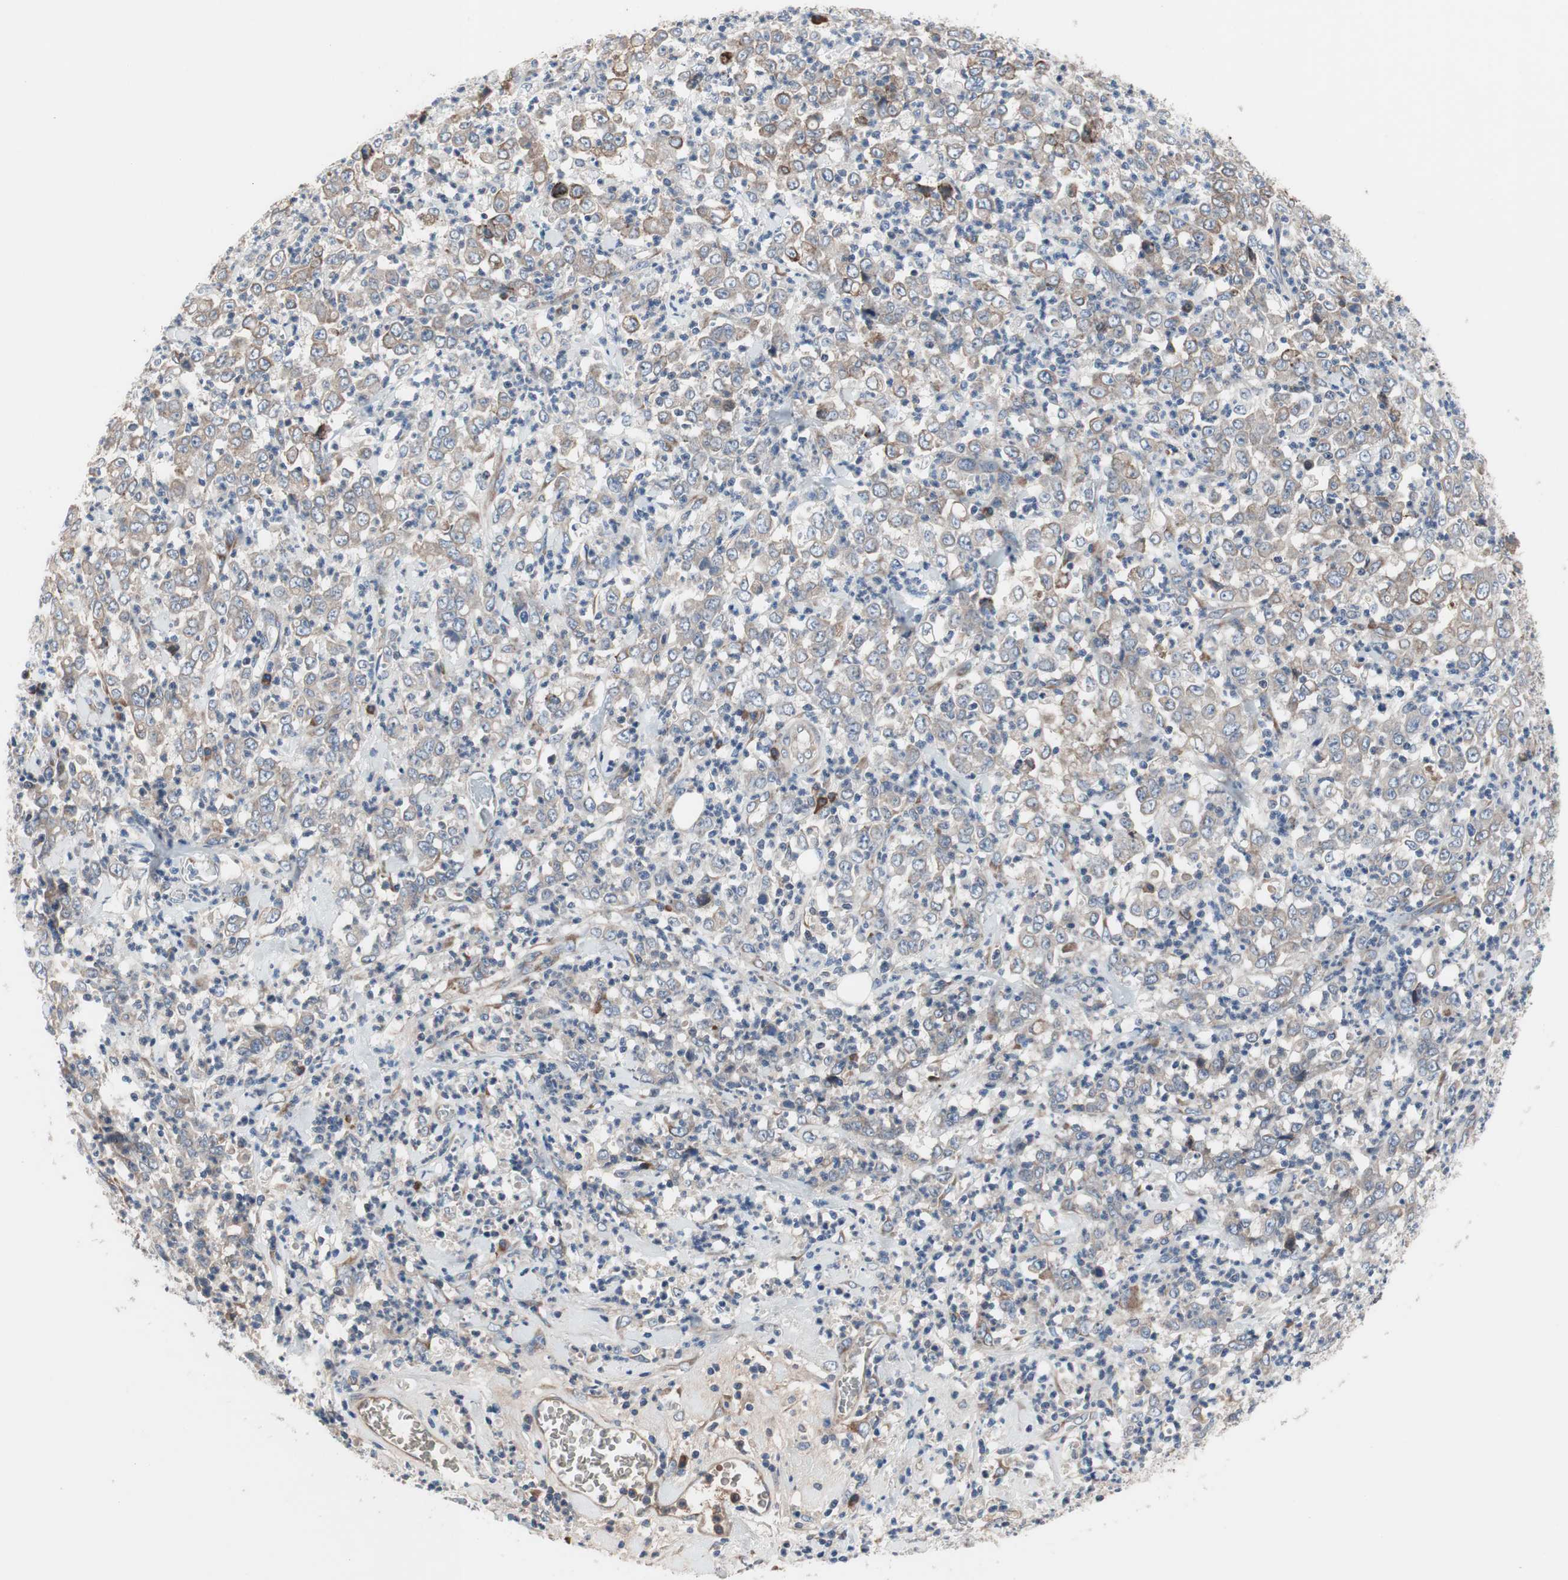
{"staining": {"intensity": "weak", "quantity": ">75%", "location": "cytoplasmic/membranous"}, "tissue": "stomach cancer", "cell_type": "Tumor cells", "image_type": "cancer", "snomed": [{"axis": "morphology", "description": "Adenocarcinoma, NOS"}, {"axis": "topography", "description": "Stomach, lower"}], "caption": "Stomach cancer (adenocarcinoma) stained with a brown dye shows weak cytoplasmic/membranous positive positivity in about >75% of tumor cells.", "gene": "KANSL1", "patient": {"sex": "female", "age": 71}}